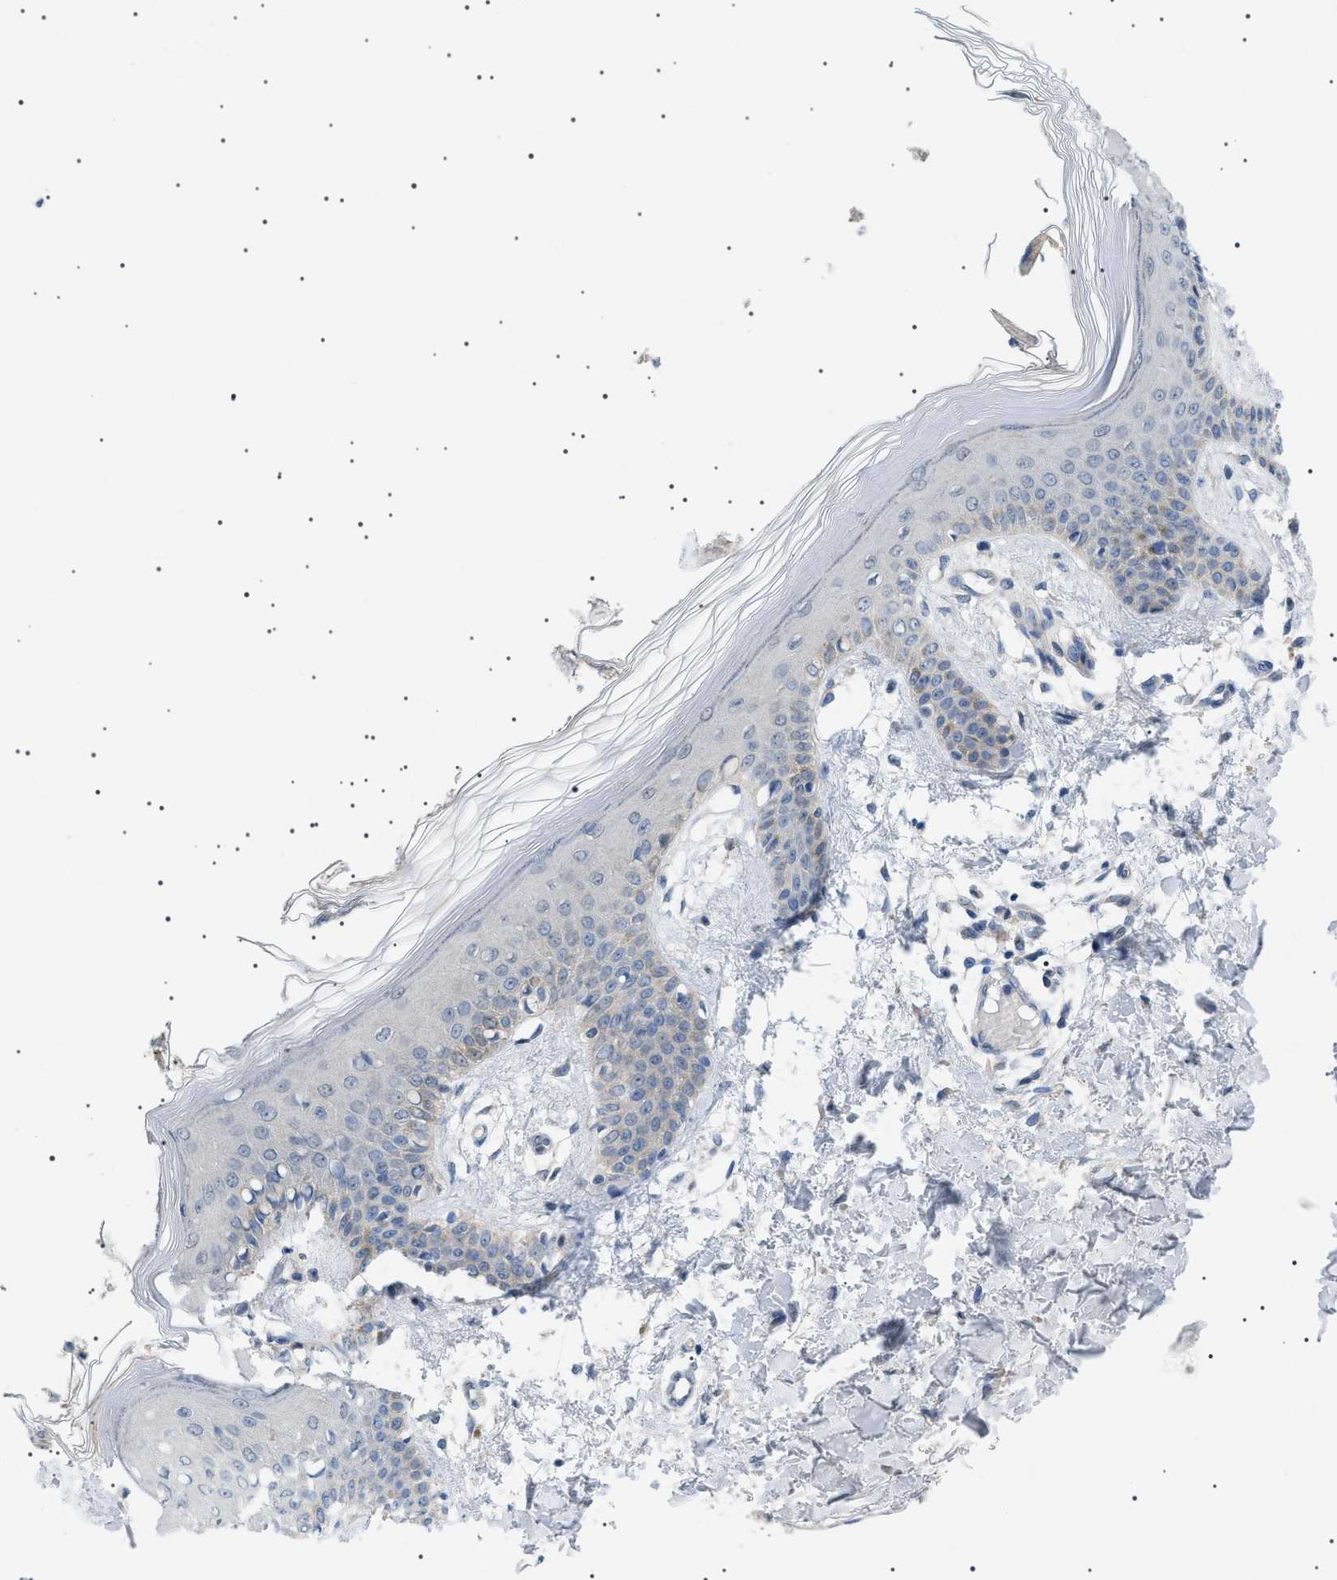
{"staining": {"intensity": "negative", "quantity": "none", "location": "none"}, "tissue": "skin", "cell_type": "Fibroblasts", "image_type": "normal", "snomed": [{"axis": "morphology", "description": "Normal tissue, NOS"}, {"axis": "topography", "description": "Skin"}], "caption": "IHC image of normal skin stained for a protein (brown), which demonstrates no expression in fibroblasts. (Brightfield microscopy of DAB (3,3'-diaminobenzidine) immunohistochemistry (IHC) at high magnification).", "gene": "ADAMTS1", "patient": {"sex": "male", "age": 53}}